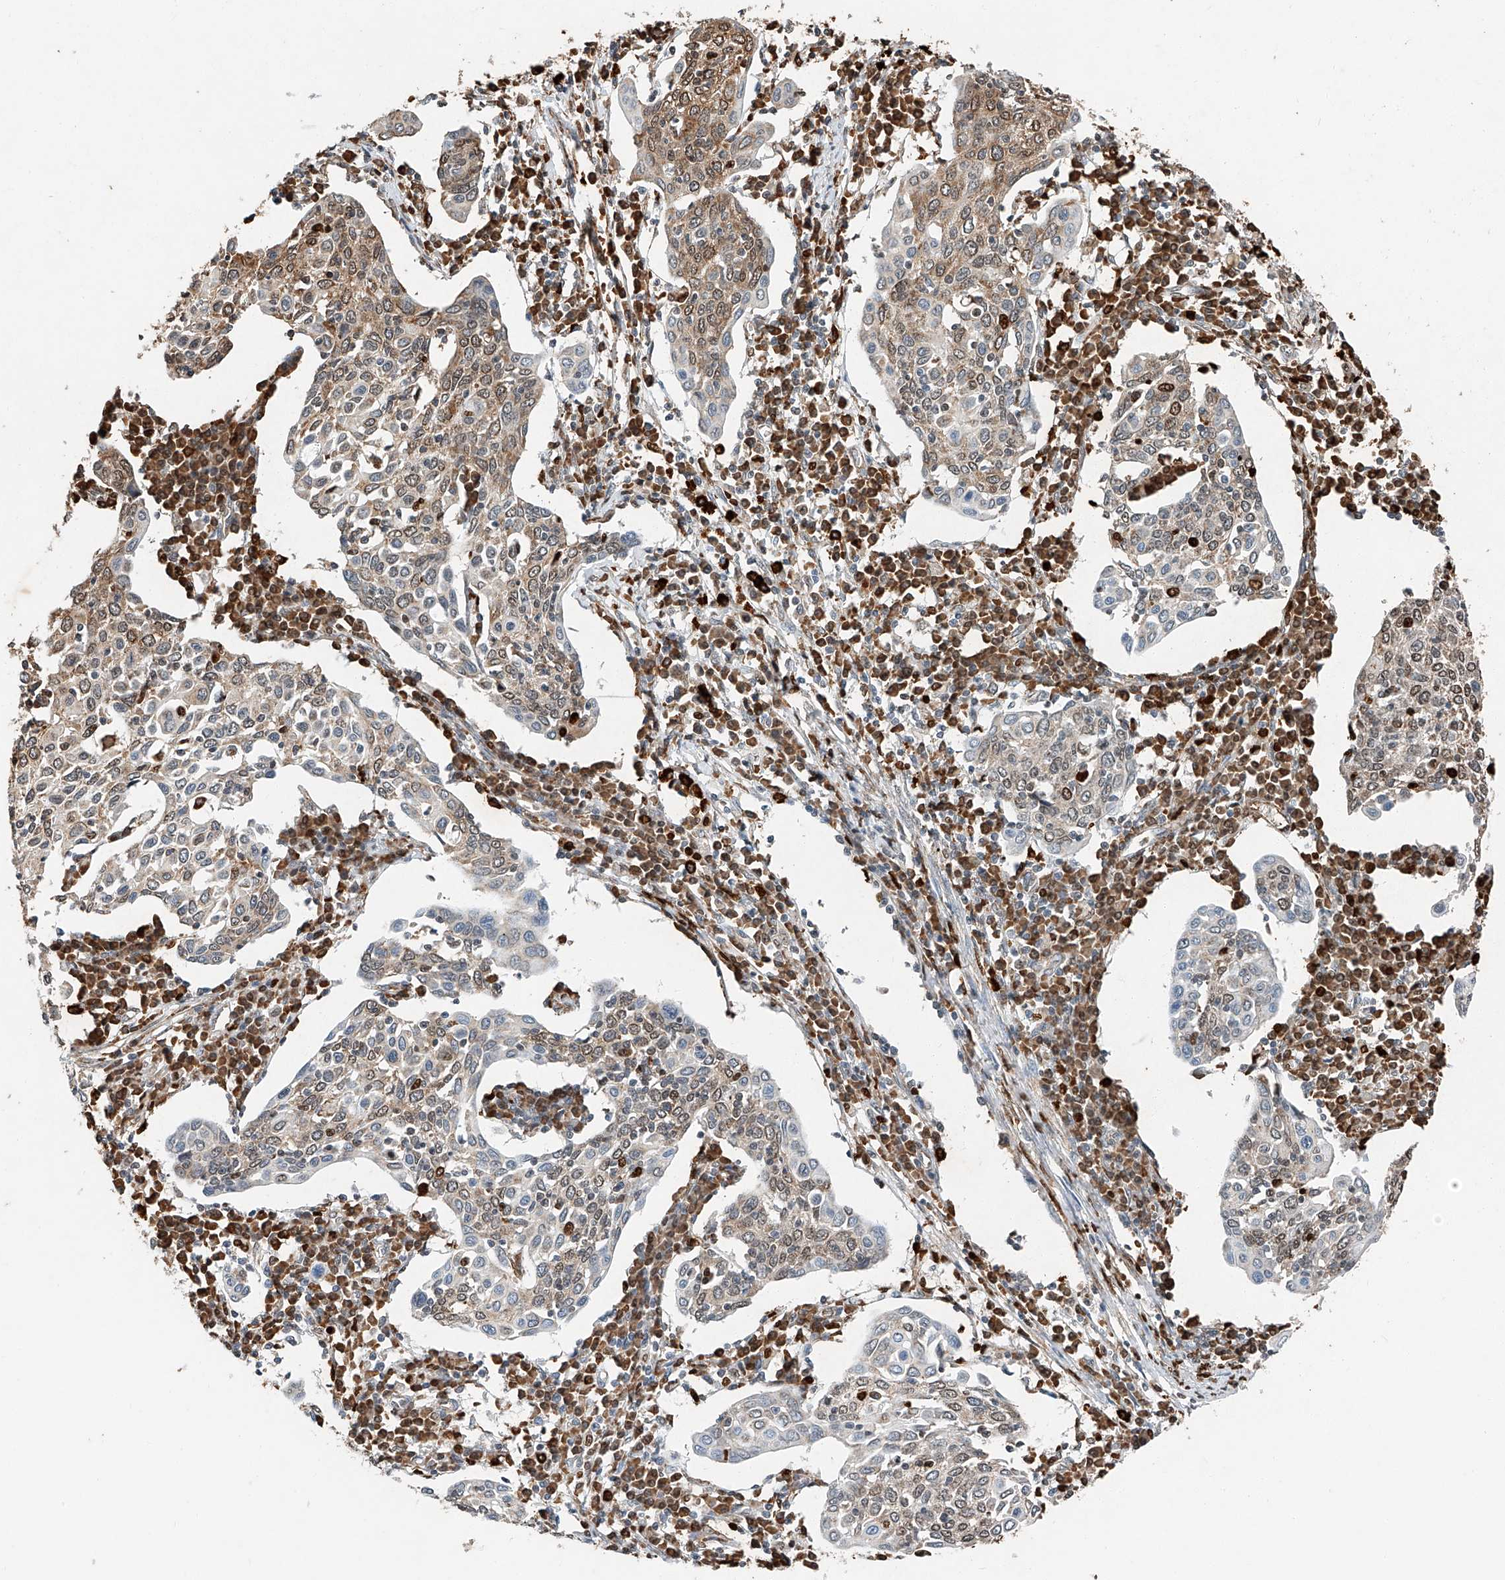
{"staining": {"intensity": "weak", "quantity": ">75%", "location": "cytoplasmic/membranous,nuclear"}, "tissue": "cervical cancer", "cell_type": "Tumor cells", "image_type": "cancer", "snomed": [{"axis": "morphology", "description": "Squamous cell carcinoma, NOS"}, {"axis": "topography", "description": "Cervix"}], "caption": "This histopathology image reveals immunohistochemistry (IHC) staining of cervical cancer (squamous cell carcinoma), with low weak cytoplasmic/membranous and nuclear positivity in about >75% of tumor cells.", "gene": "CTDP1", "patient": {"sex": "female", "age": 40}}